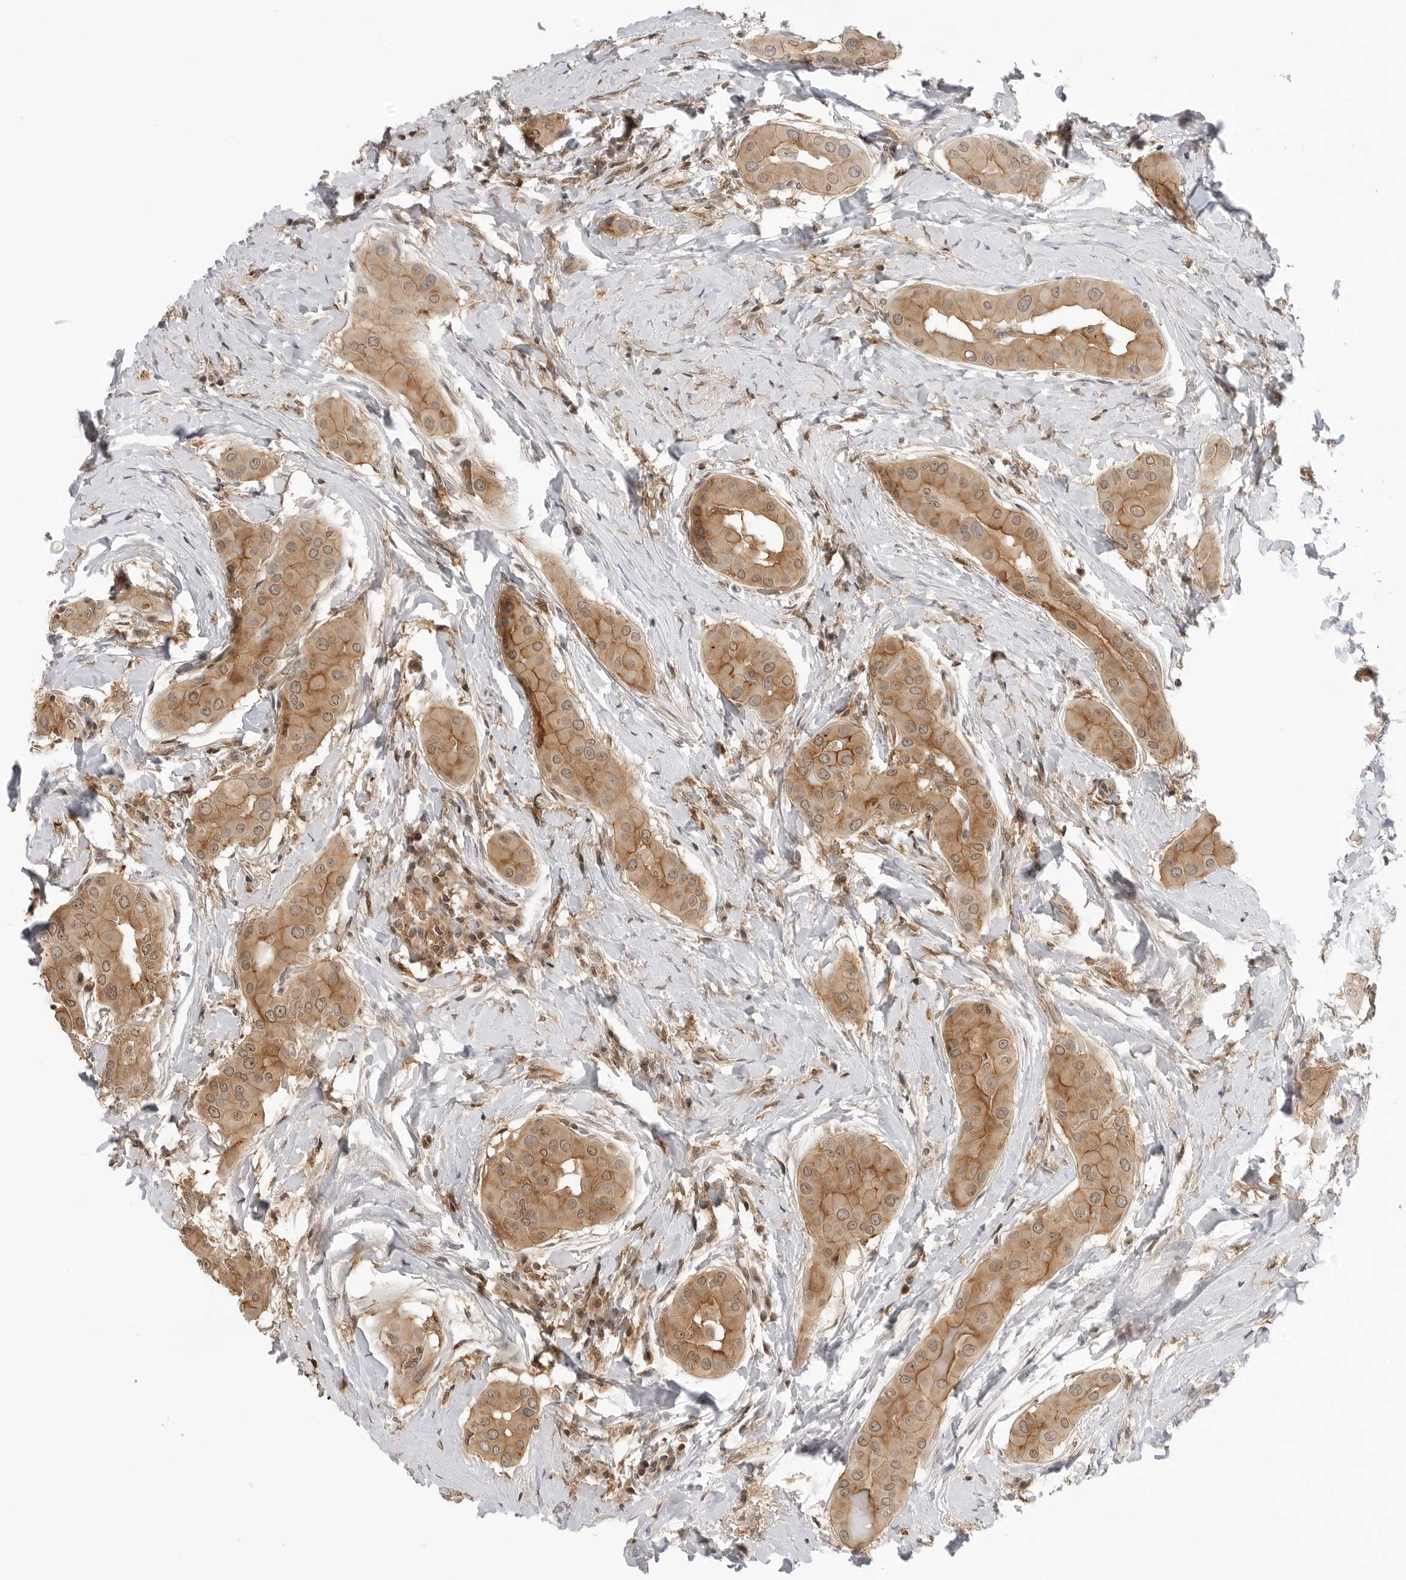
{"staining": {"intensity": "moderate", "quantity": ">75%", "location": "cytoplasmic/membranous,nuclear"}, "tissue": "thyroid cancer", "cell_type": "Tumor cells", "image_type": "cancer", "snomed": [{"axis": "morphology", "description": "Papillary adenocarcinoma, NOS"}, {"axis": "topography", "description": "Thyroid gland"}], "caption": "Immunohistochemical staining of human thyroid cancer (papillary adenocarcinoma) demonstrates medium levels of moderate cytoplasmic/membranous and nuclear protein expression in approximately >75% of tumor cells.", "gene": "MAP2K5", "patient": {"sex": "male", "age": 33}}